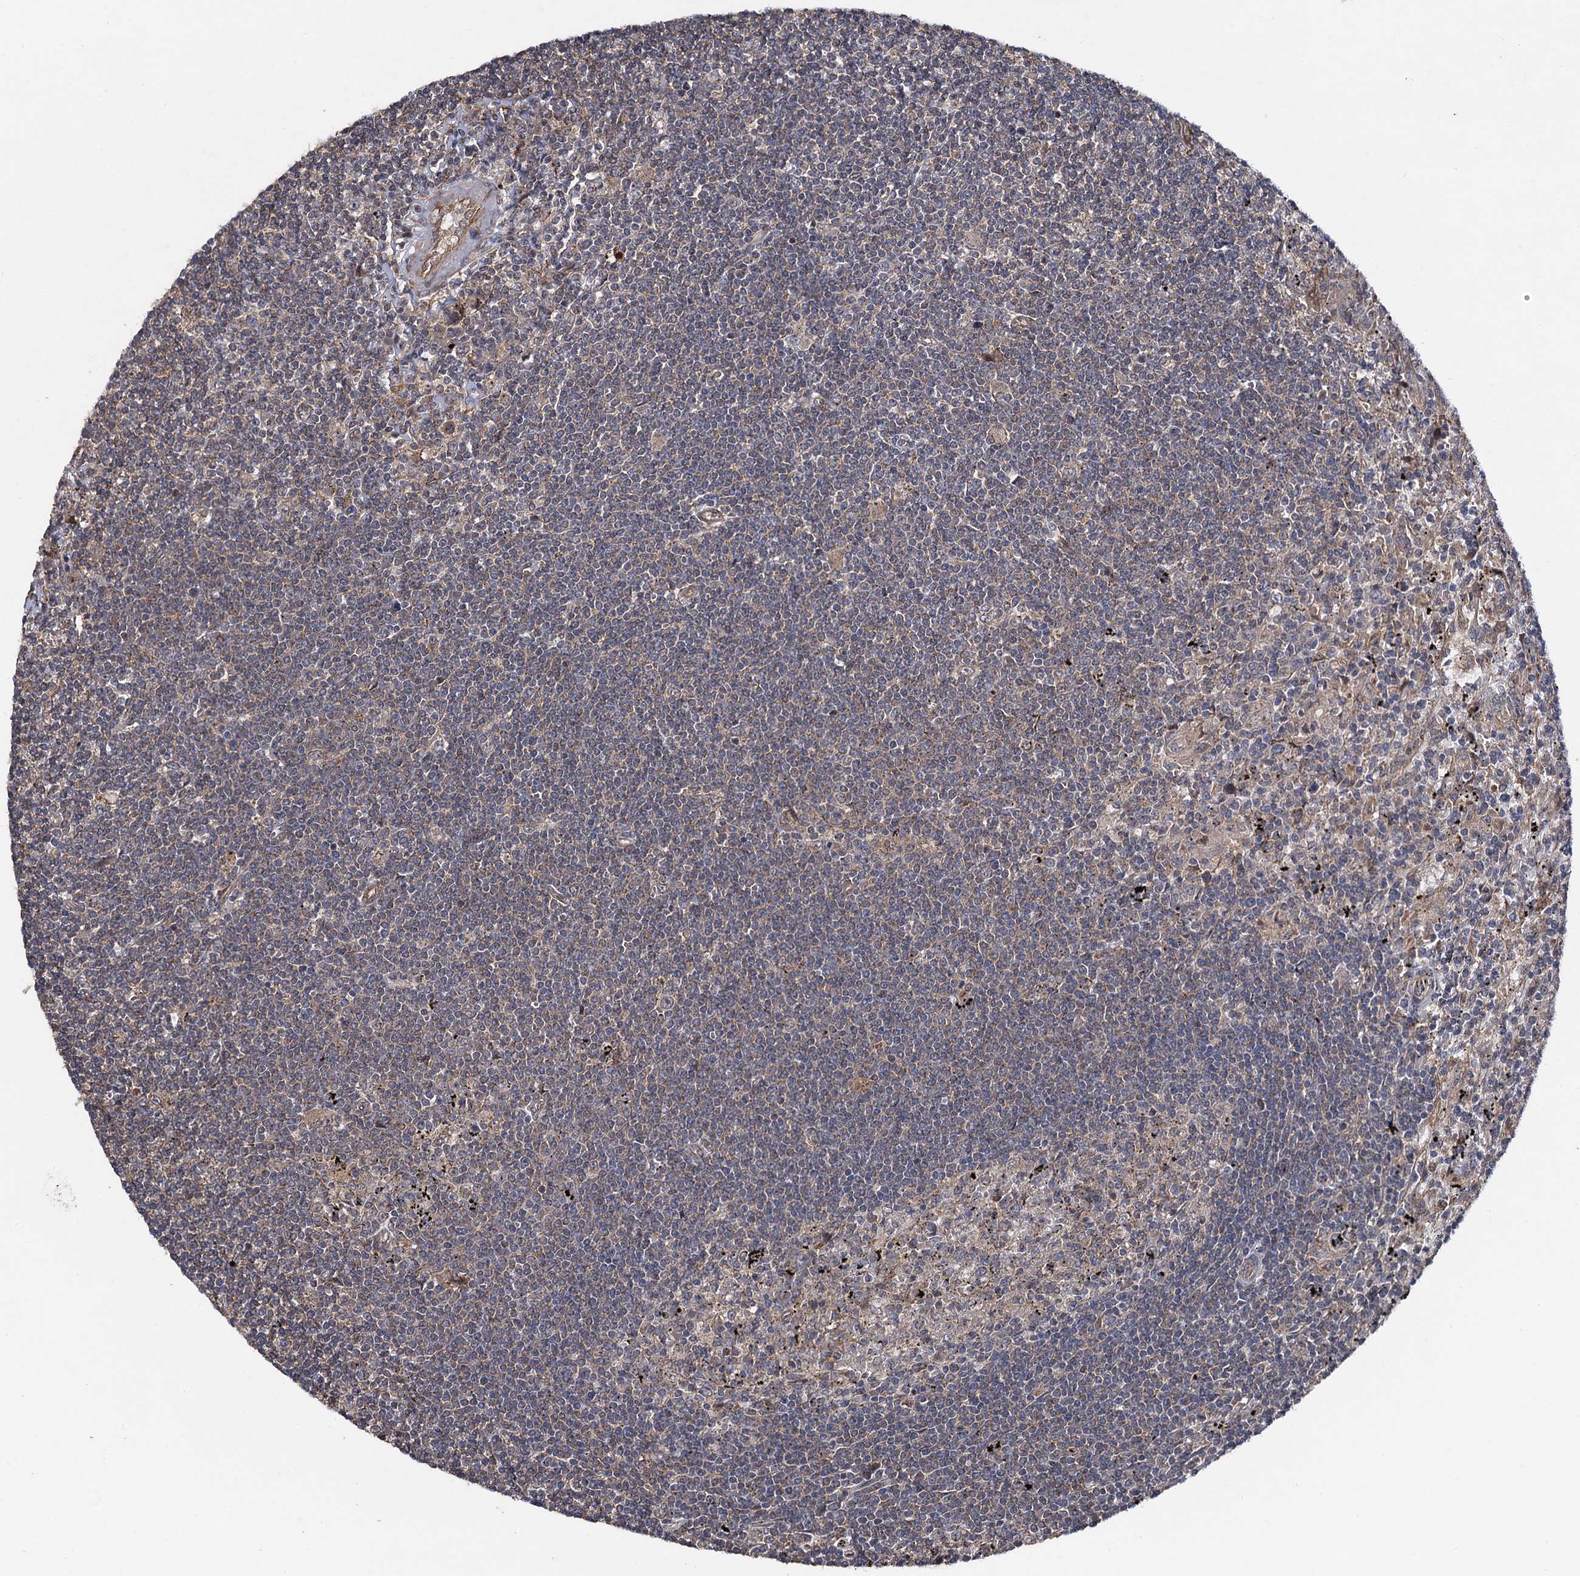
{"staining": {"intensity": "negative", "quantity": "none", "location": "none"}, "tissue": "lymphoma", "cell_type": "Tumor cells", "image_type": "cancer", "snomed": [{"axis": "morphology", "description": "Malignant lymphoma, non-Hodgkin's type, Low grade"}, {"axis": "topography", "description": "Spleen"}], "caption": "A high-resolution photomicrograph shows IHC staining of lymphoma, which shows no significant staining in tumor cells. (DAB immunohistochemistry with hematoxylin counter stain).", "gene": "HAUS1", "patient": {"sex": "male", "age": 76}}